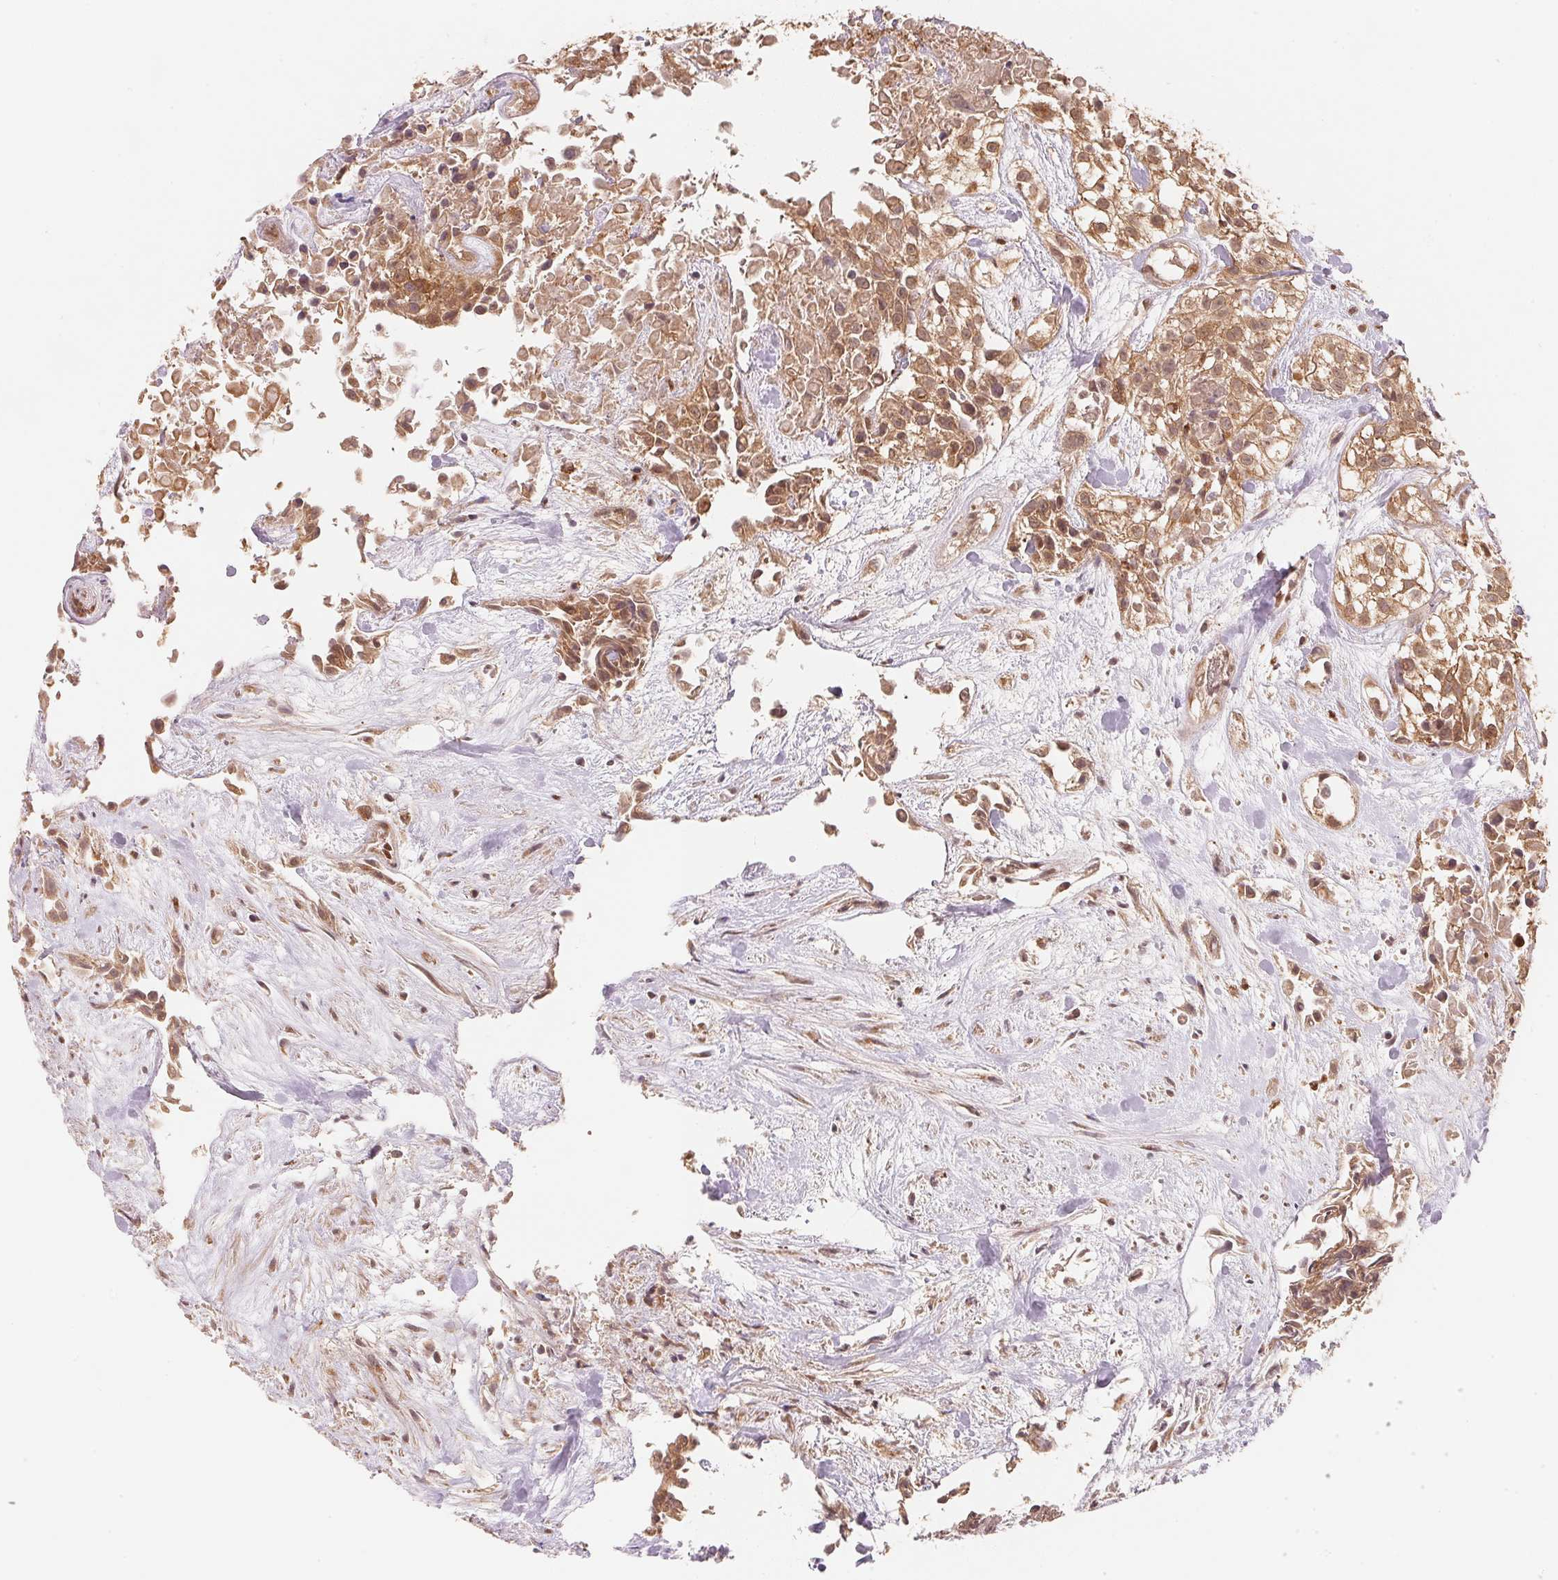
{"staining": {"intensity": "moderate", "quantity": ">75%", "location": "cytoplasmic/membranous,nuclear"}, "tissue": "urothelial cancer", "cell_type": "Tumor cells", "image_type": "cancer", "snomed": [{"axis": "morphology", "description": "Urothelial carcinoma, High grade"}, {"axis": "topography", "description": "Urinary bladder"}], "caption": "Protein expression analysis of human urothelial cancer reveals moderate cytoplasmic/membranous and nuclear expression in approximately >75% of tumor cells. (IHC, brightfield microscopy, high magnification).", "gene": "CCDC102B", "patient": {"sex": "male", "age": 56}}